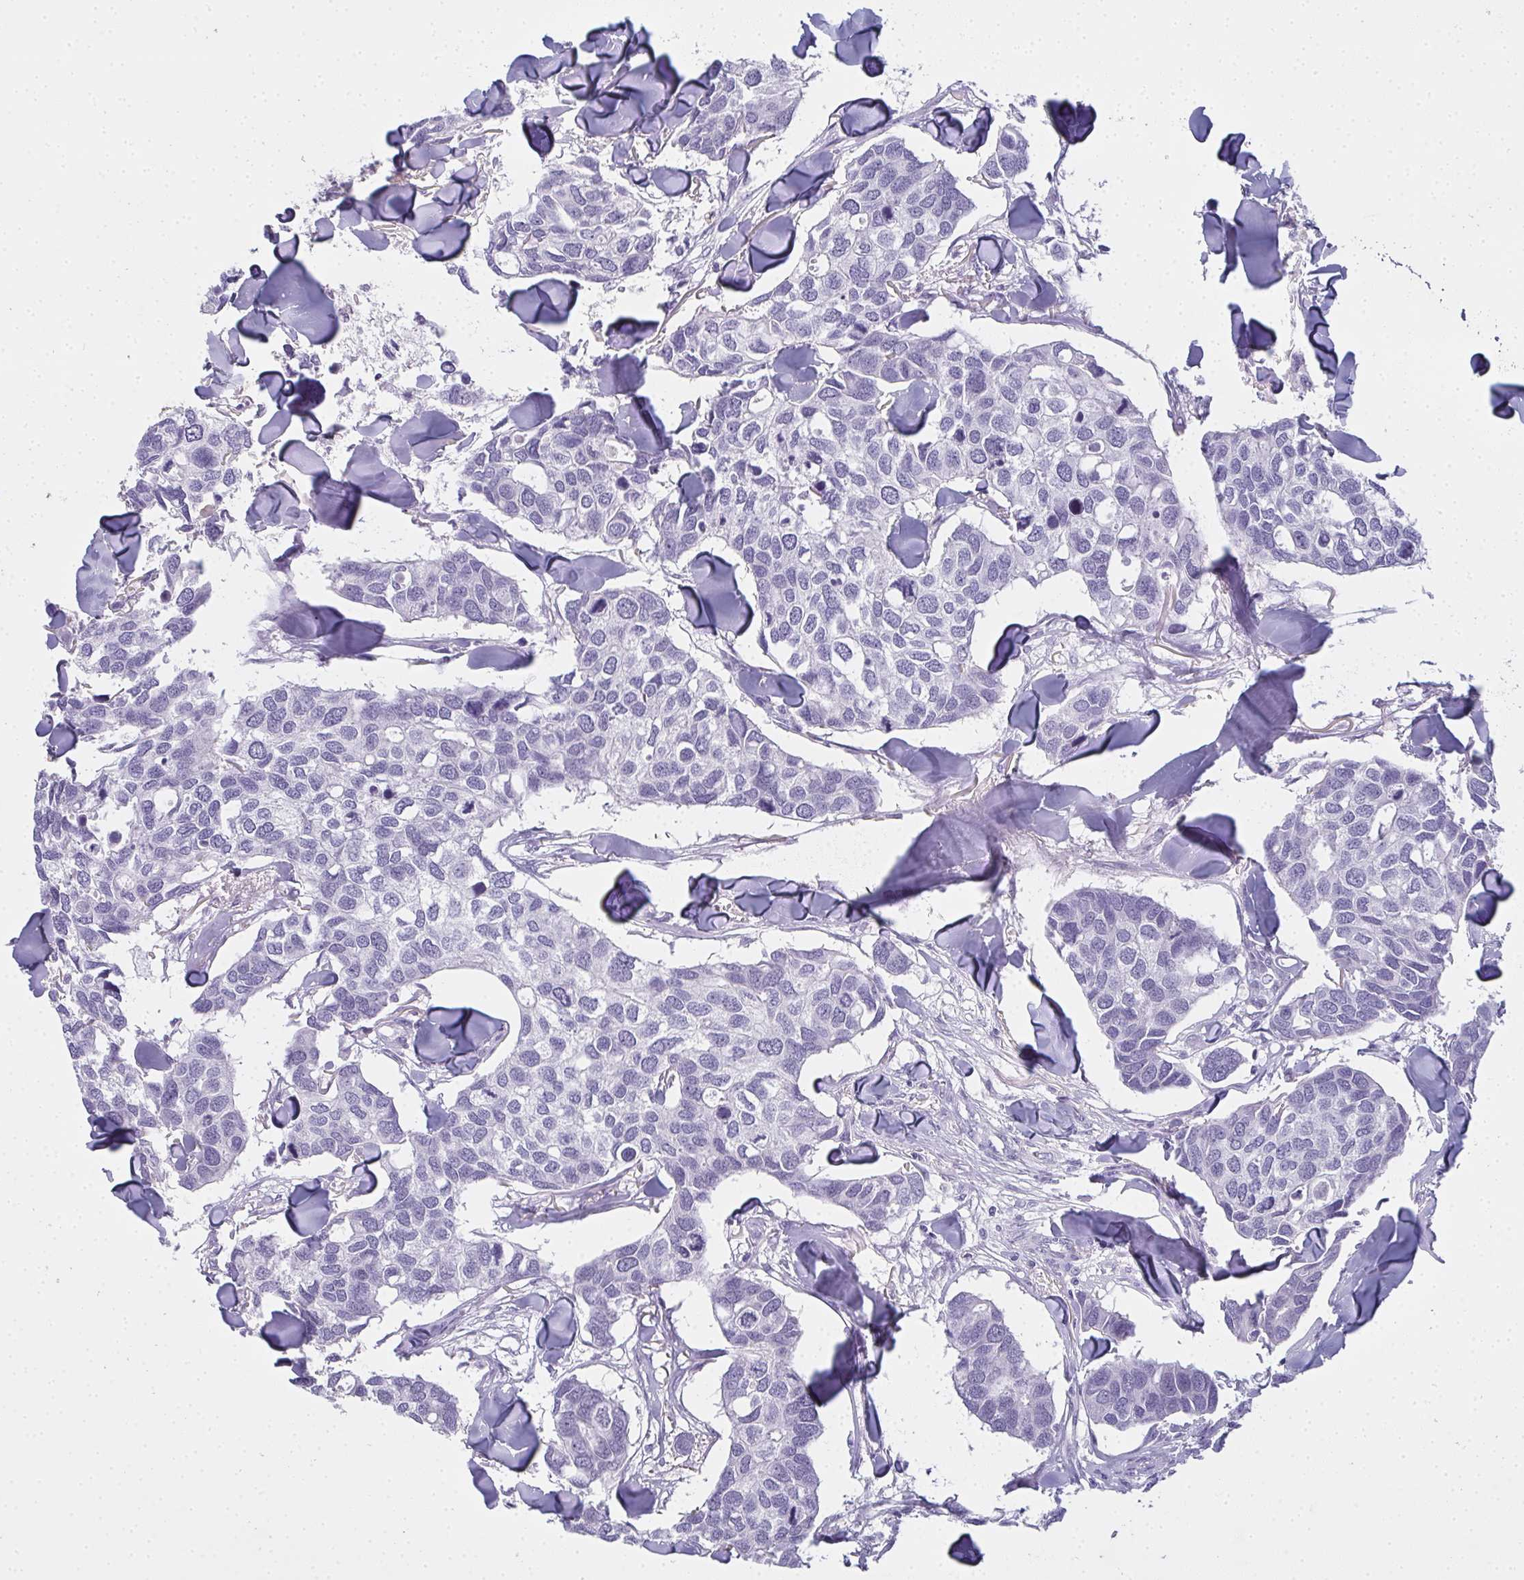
{"staining": {"intensity": "negative", "quantity": "none", "location": "none"}, "tissue": "breast cancer", "cell_type": "Tumor cells", "image_type": "cancer", "snomed": [{"axis": "morphology", "description": "Duct carcinoma"}, {"axis": "topography", "description": "Breast"}], "caption": "This is a photomicrograph of immunohistochemistry (IHC) staining of breast cancer (infiltrating ductal carcinoma), which shows no positivity in tumor cells.", "gene": "SLC36A2", "patient": {"sex": "female", "age": 83}}